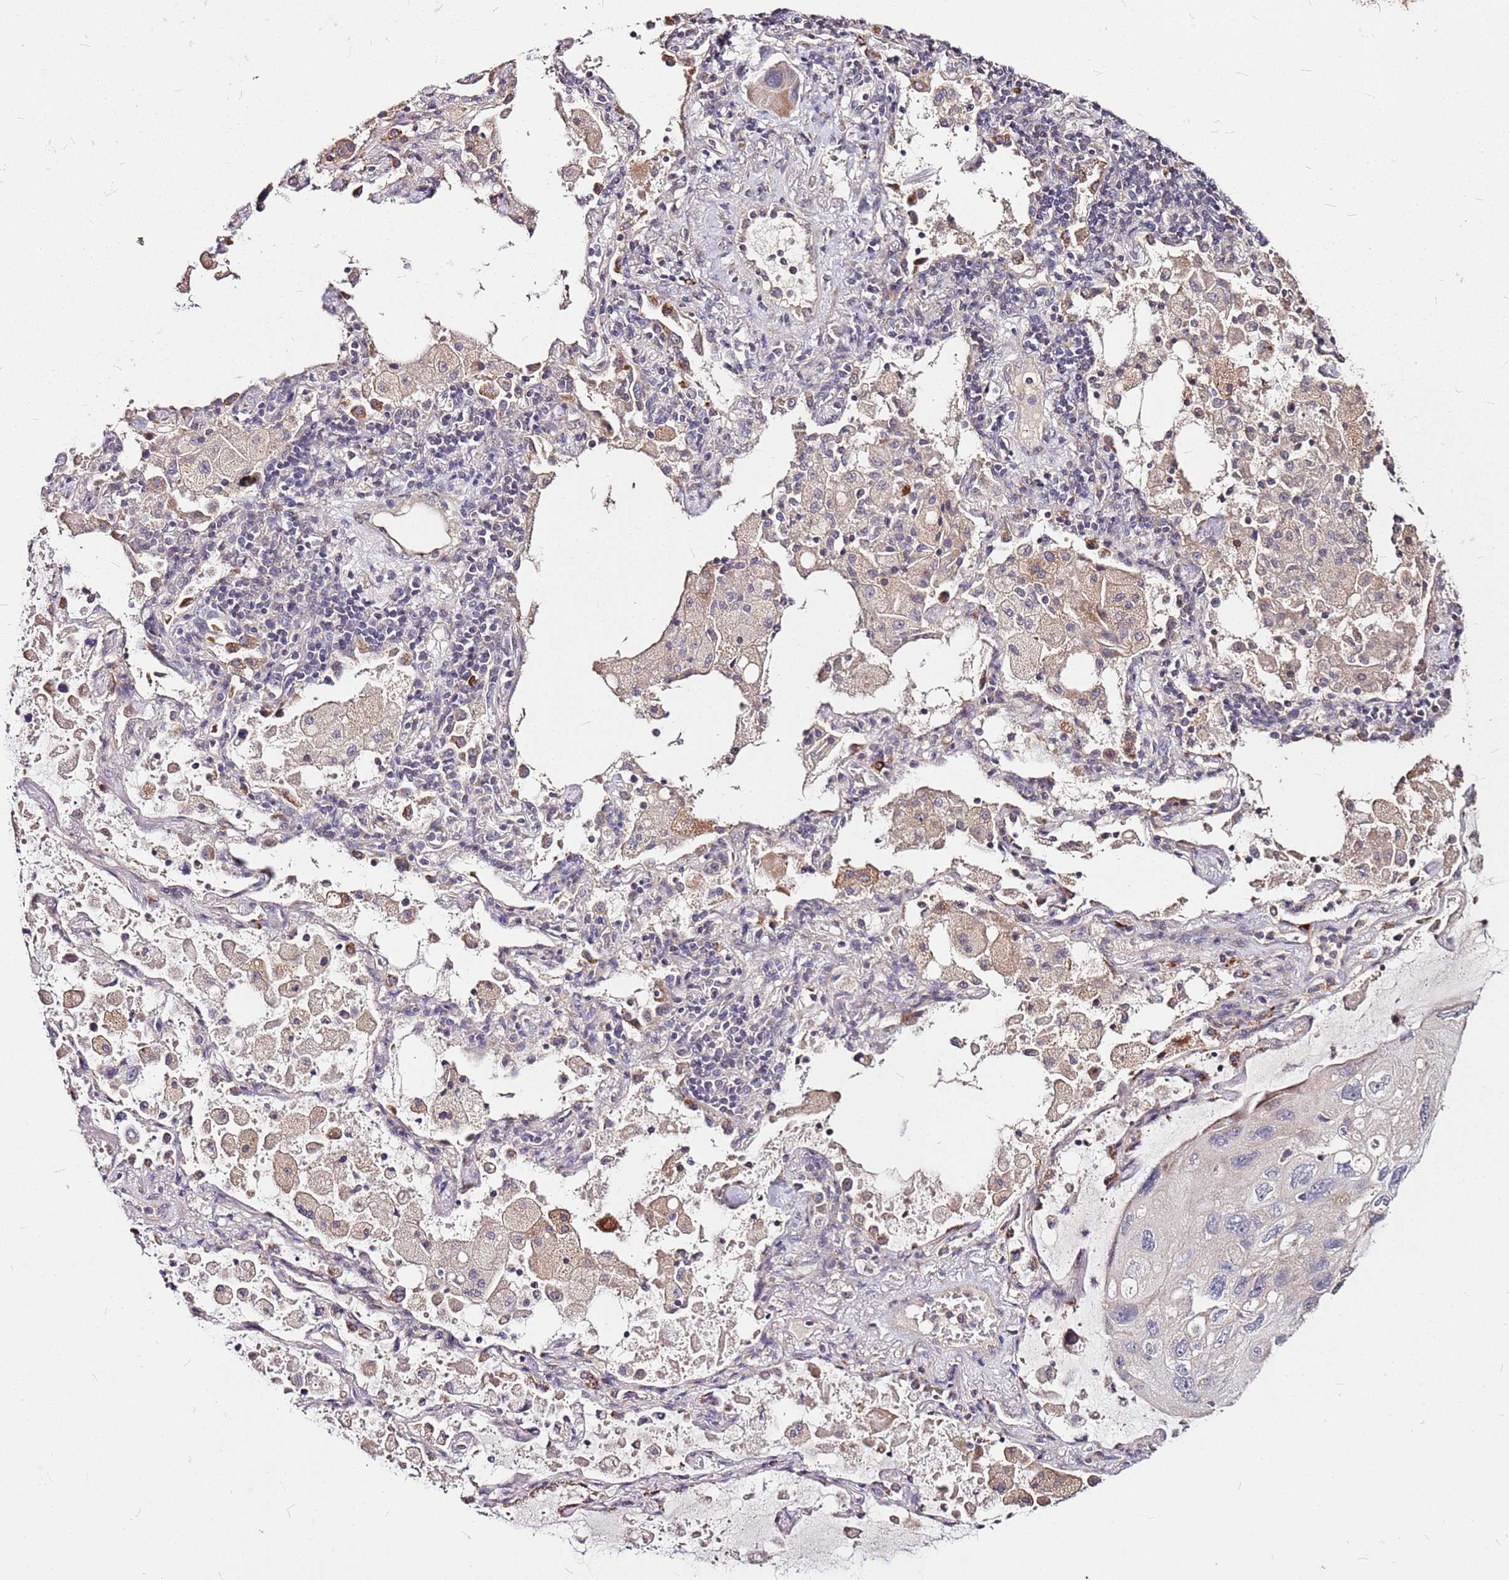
{"staining": {"intensity": "negative", "quantity": "none", "location": "none"}, "tissue": "lung cancer", "cell_type": "Tumor cells", "image_type": "cancer", "snomed": [{"axis": "morphology", "description": "Squamous cell carcinoma, NOS"}, {"axis": "topography", "description": "Lung"}], "caption": "A high-resolution micrograph shows immunohistochemistry staining of lung cancer, which reveals no significant positivity in tumor cells. The staining was performed using DAB to visualize the protein expression in brown, while the nuclei were stained in blue with hematoxylin (Magnification: 20x).", "gene": "DCDC2C", "patient": {"sex": "female", "age": 73}}